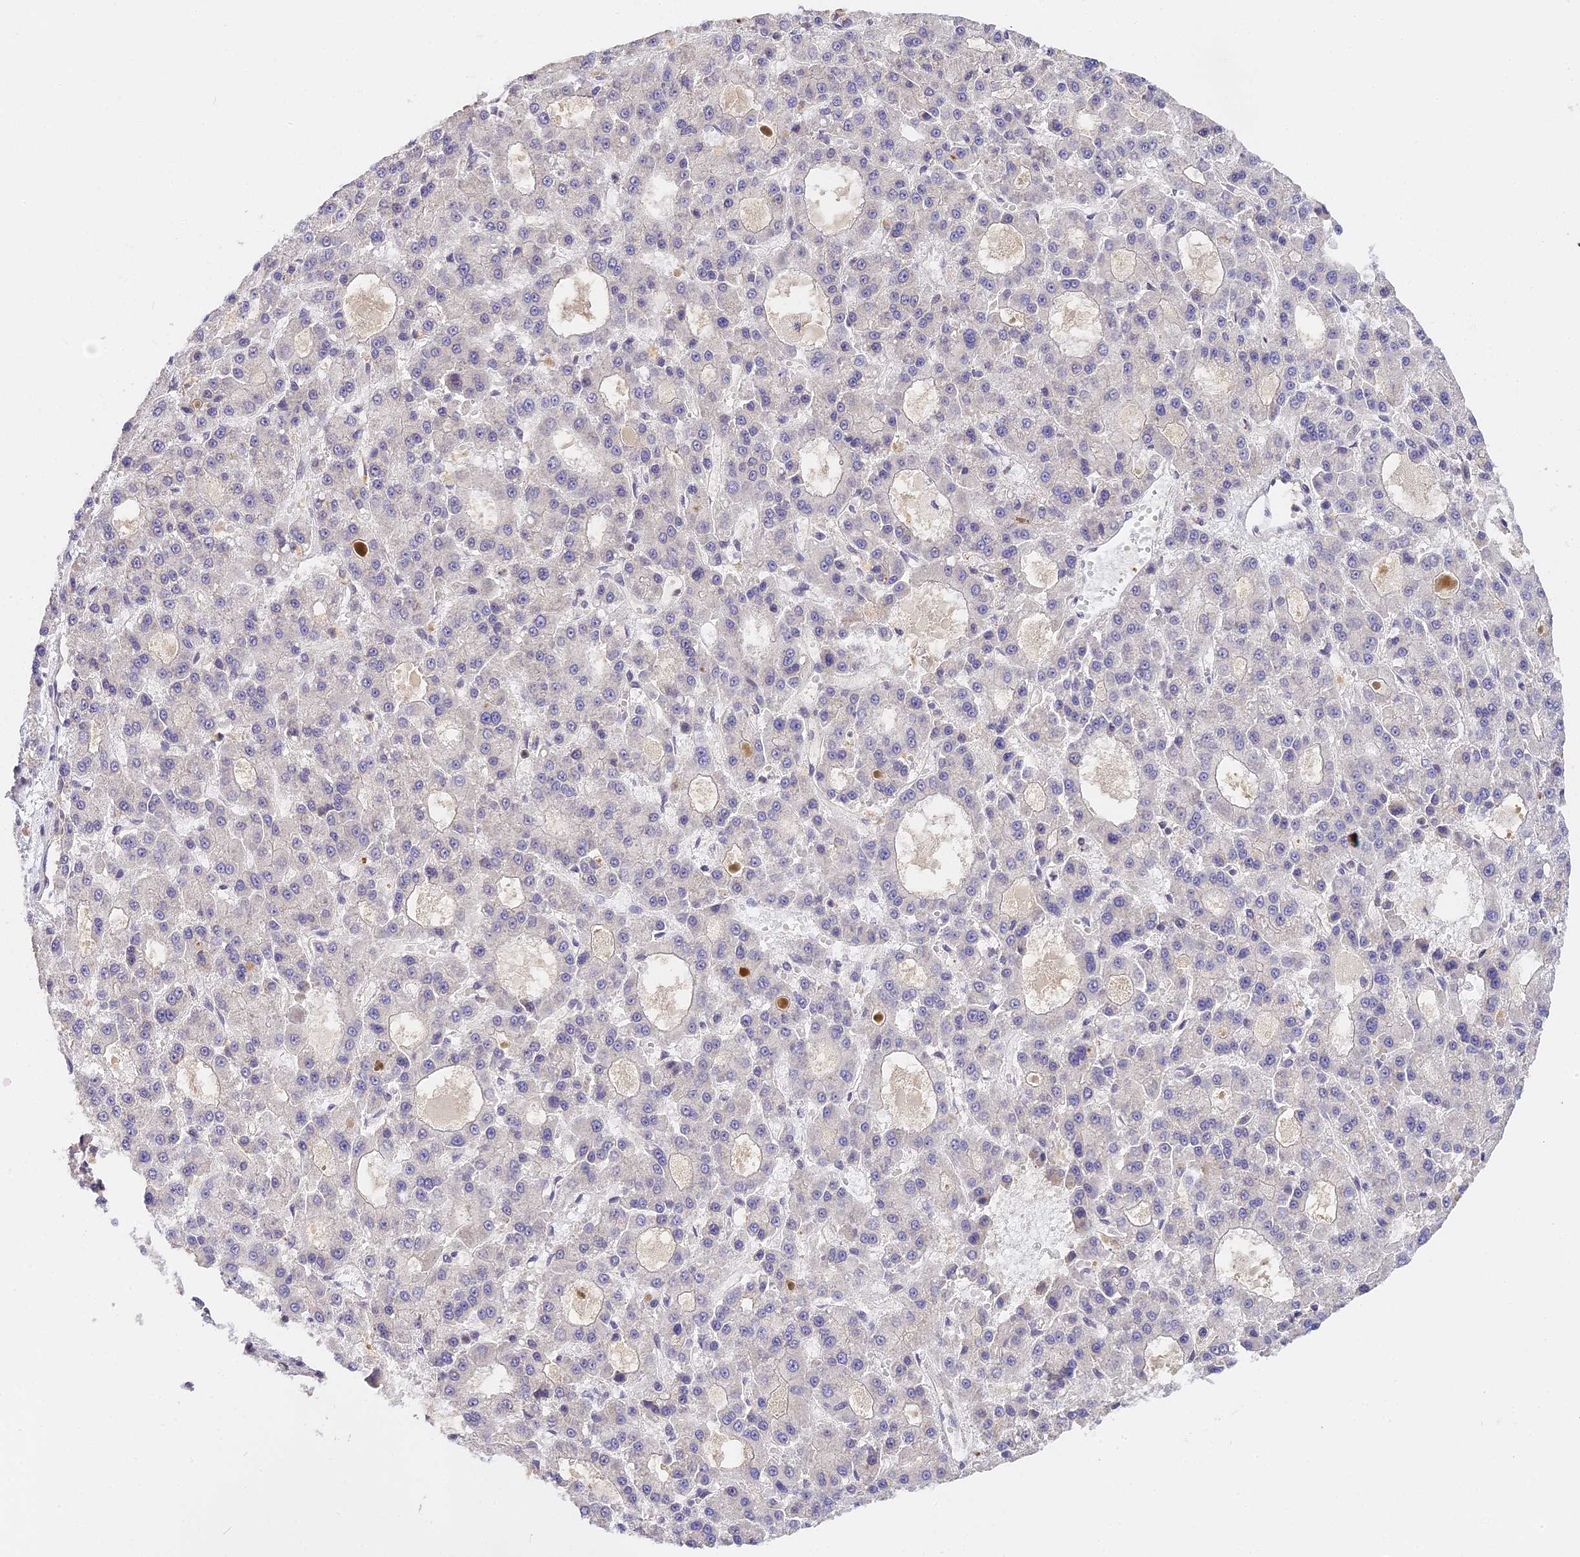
{"staining": {"intensity": "negative", "quantity": "none", "location": "none"}, "tissue": "liver cancer", "cell_type": "Tumor cells", "image_type": "cancer", "snomed": [{"axis": "morphology", "description": "Carcinoma, Hepatocellular, NOS"}, {"axis": "topography", "description": "Liver"}], "caption": "This photomicrograph is of liver cancer stained with immunohistochemistry (IHC) to label a protein in brown with the nuclei are counter-stained blue. There is no staining in tumor cells.", "gene": "IMPACT", "patient": {"sex": "male", "age": 70}}